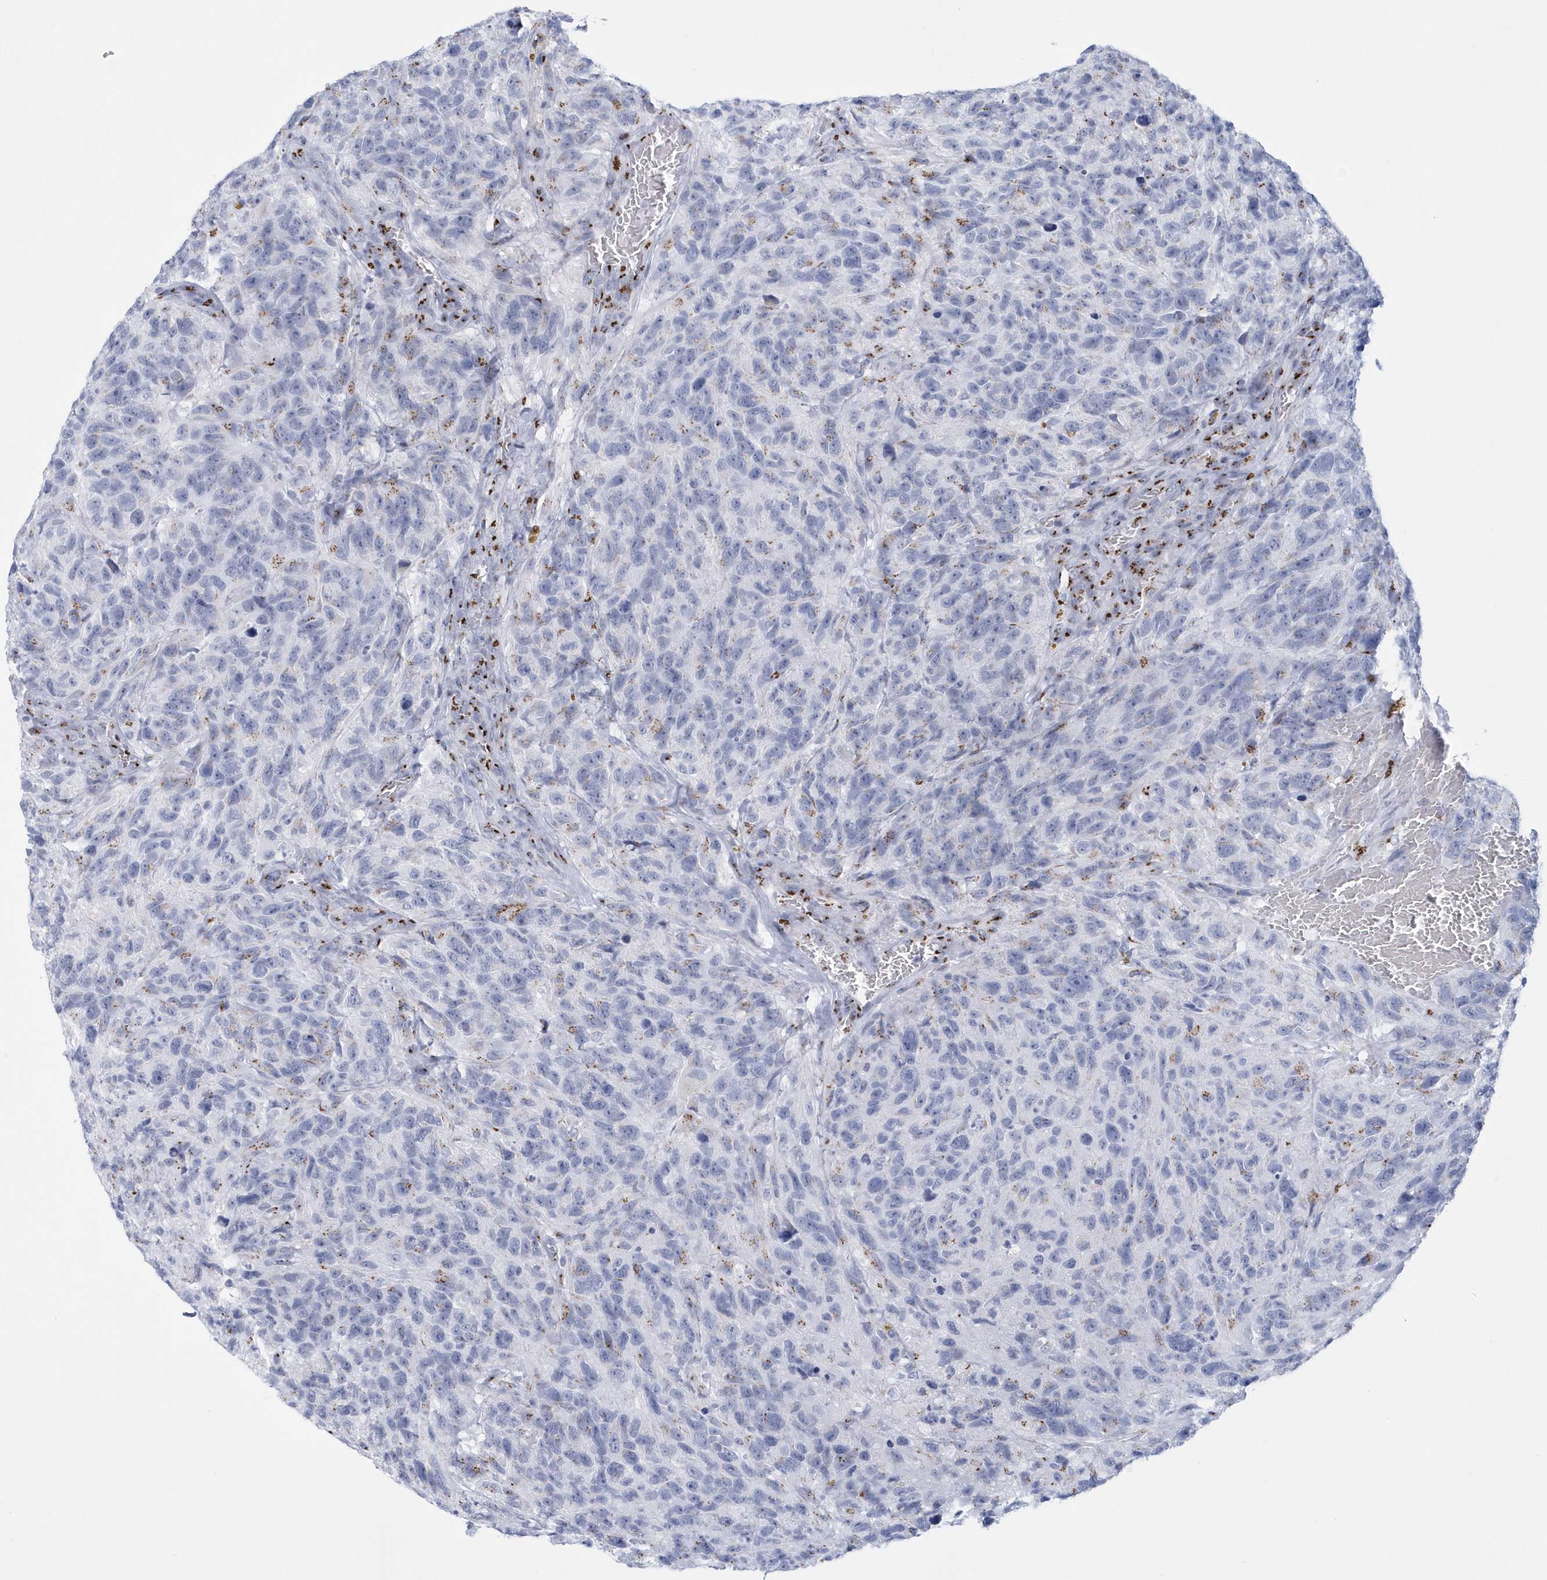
{"staining": {"intensity": "negative", "quantity": "none", "location": "none"}, "tissue": "glioma", "cell_type": "Tumor cells", "image_type": "cancer", "snomed": [{"axis": "morphology", "description": "Glioma, malignant, High grade"}, {"axis": "topography", "description": "Brain"}], "caption": "Malignant high-grade glioma was stained to show a protein in brown. There is no significant expression in tumor cells.", "gene": "SLX9", "patient": {"sex": "male", "age": 69}}